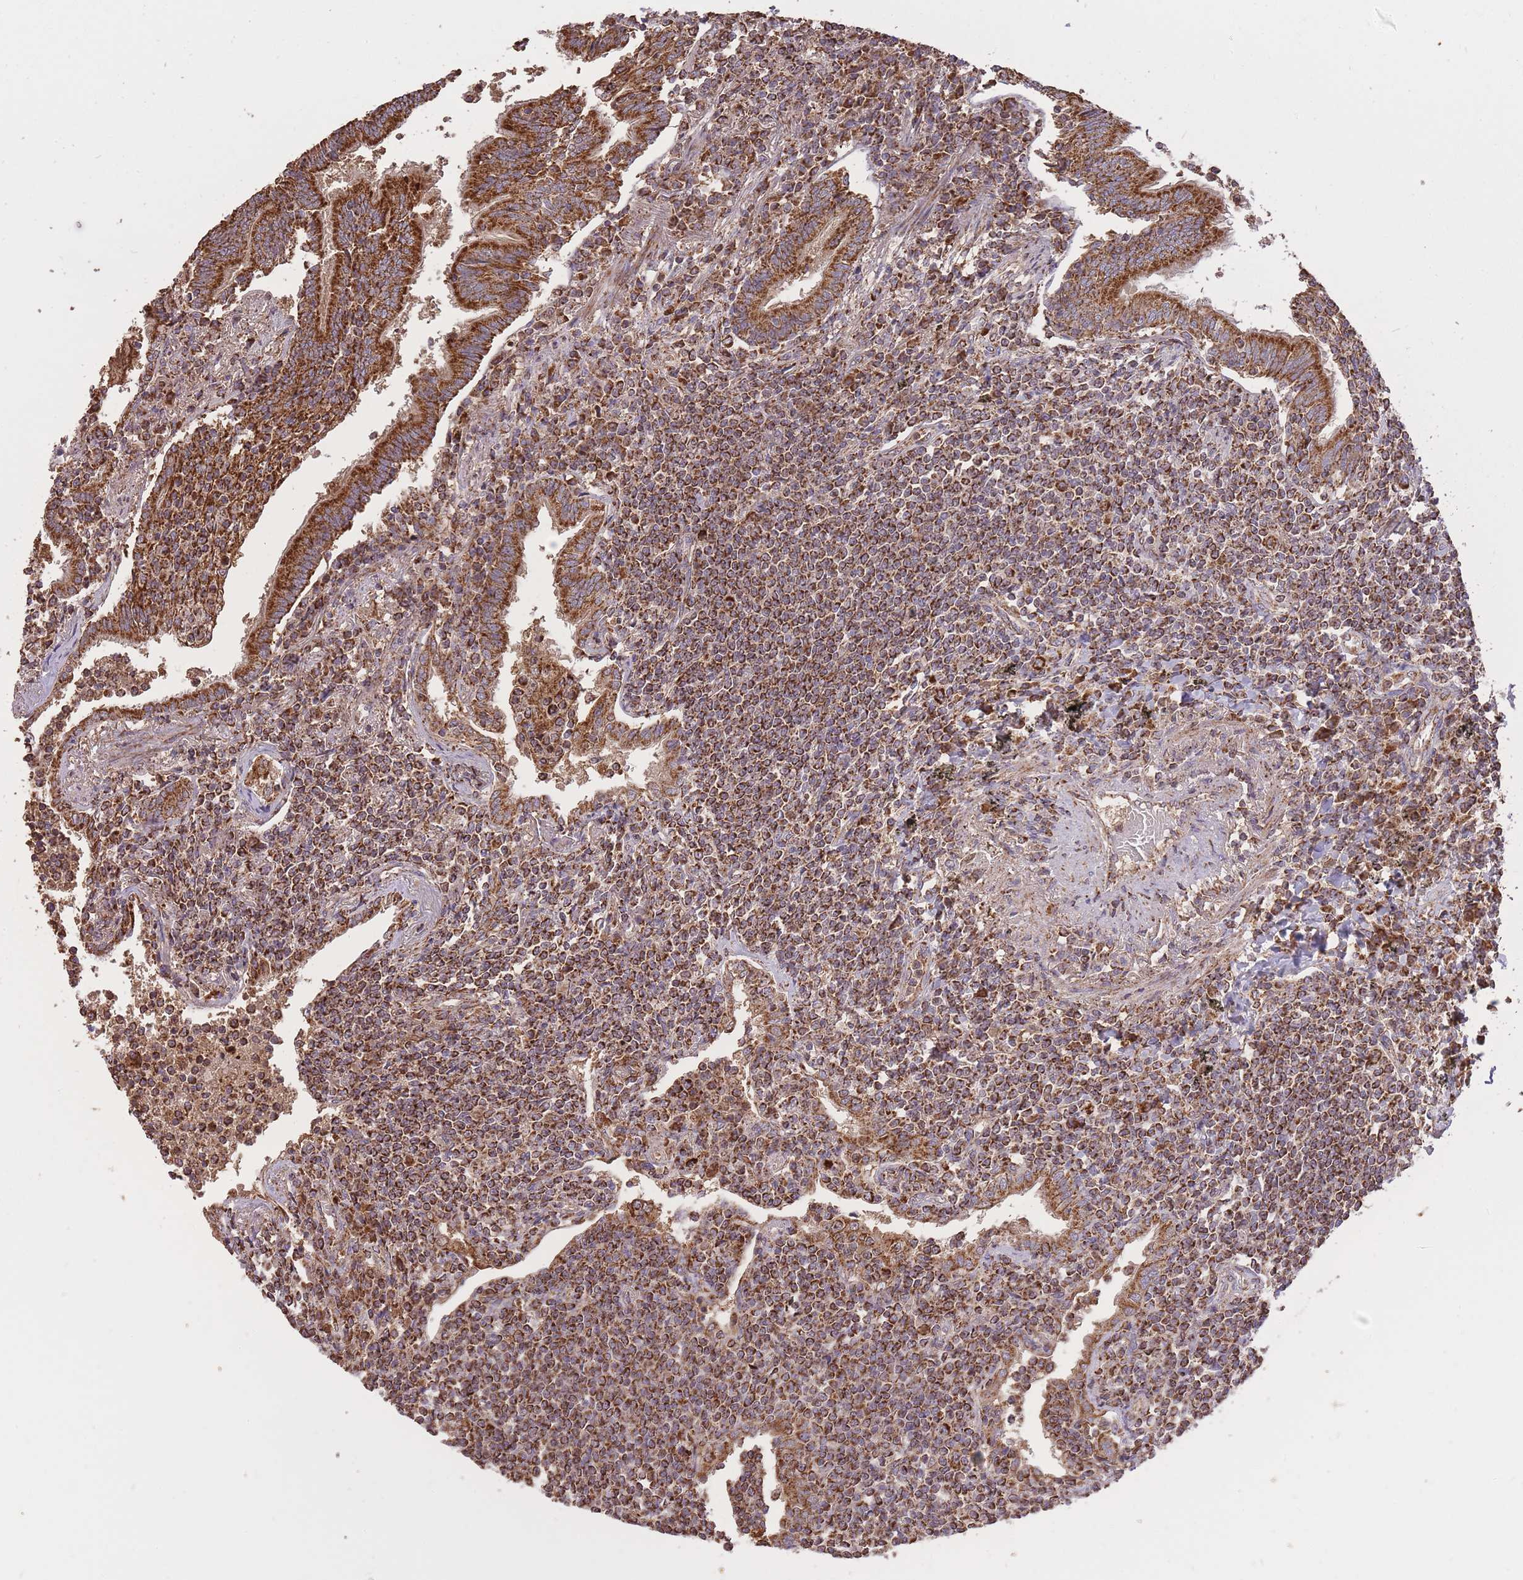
{"staining": {"intensity": "strong", "quantity": ">75%", "location": "cytoplasmic/membranous"}, "tissue": "lymphoma", "cell_type": "Tumor cells", "image_type": "cancer", "snomed": [{"axis": "morphology", "description": "Malignant lymphoma, non-Hodgkin's type, Low grade"}, {"axis": "topography", "description": "Lung"}], "caption": "Immunohistochemical staining of human malignant lymphoma, non-Hodgkin's type (low-grade) demonstrates strong cytoplasmic/membranous protein staining in about >75% of tumor cells.", "gene": "PREP", "patient": {"sex": "female", "age": 71}}